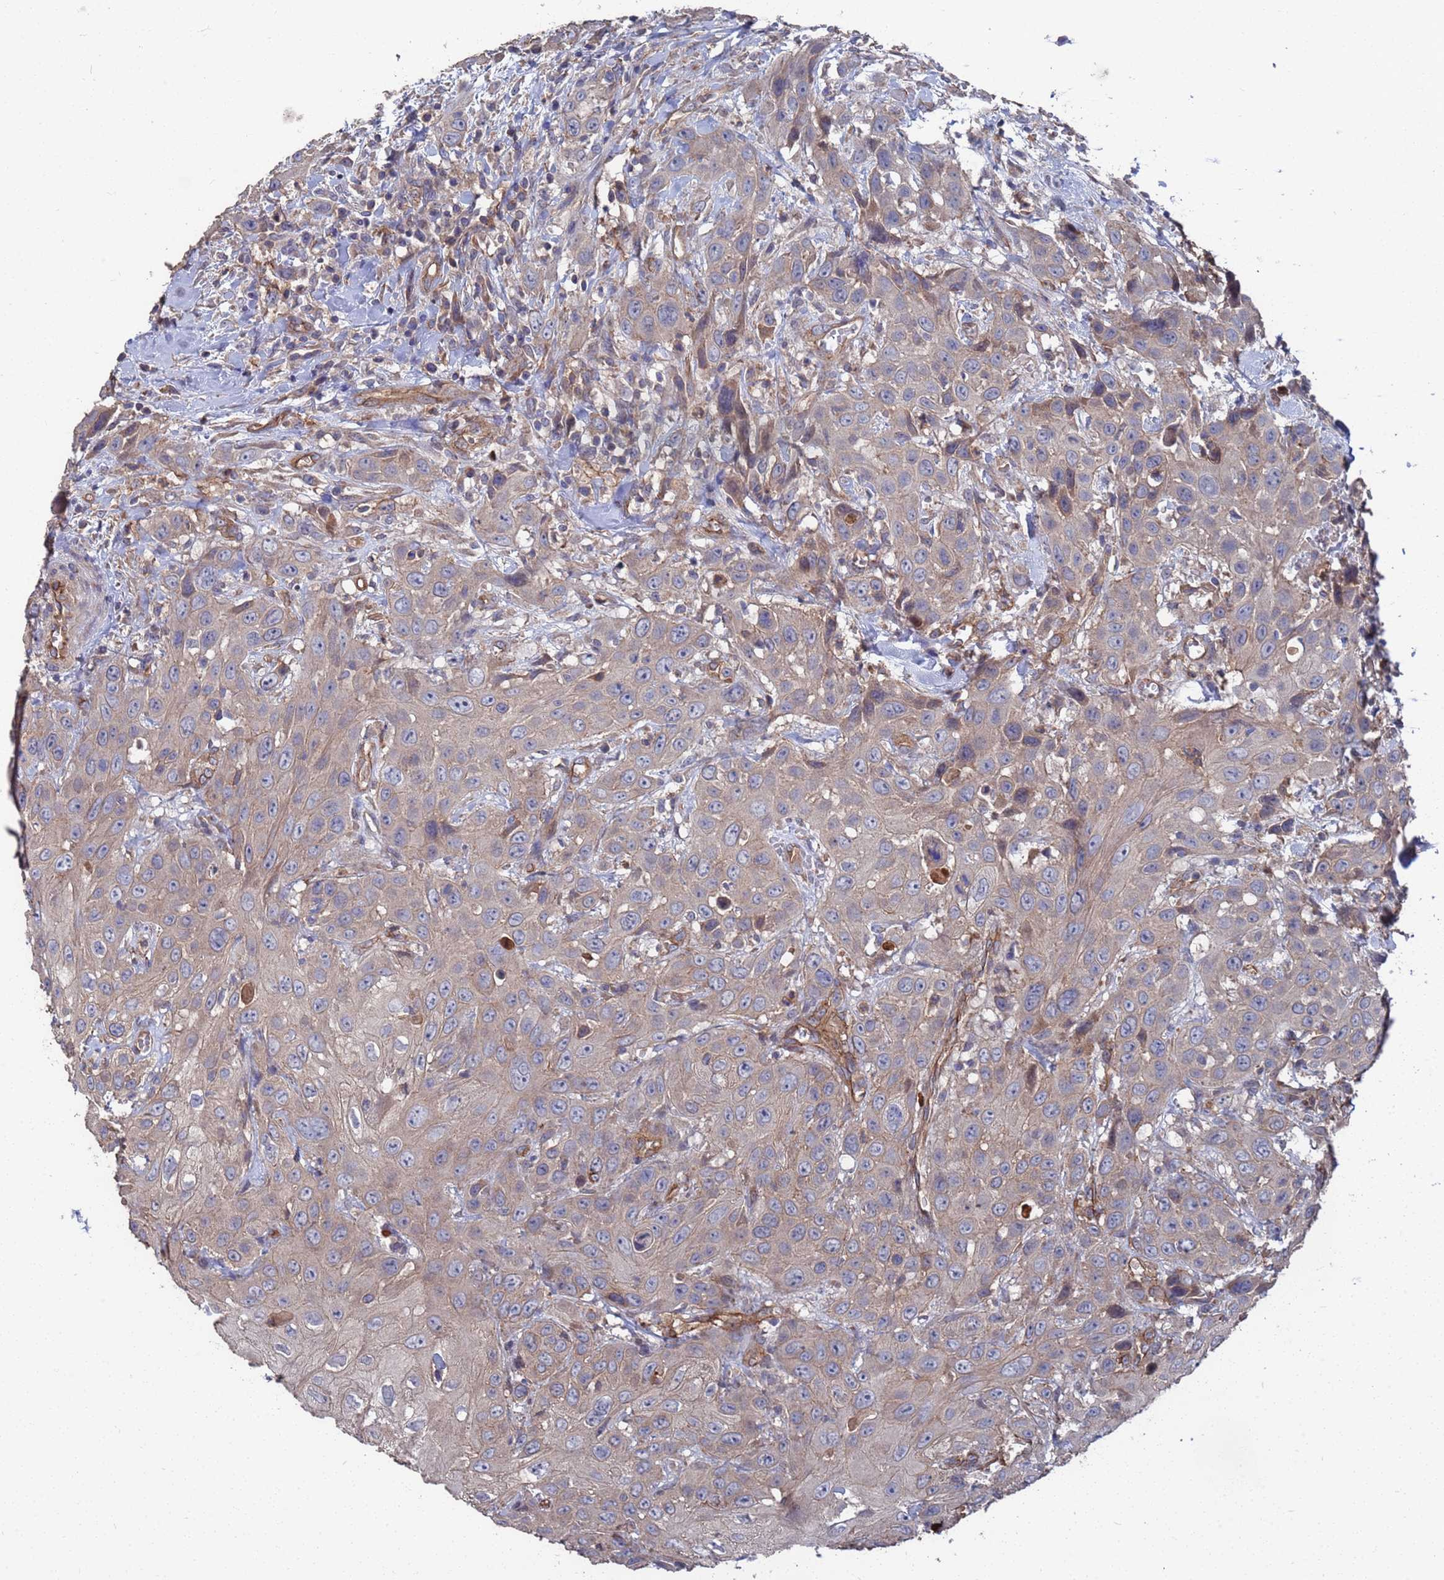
{"staining": {"intensity": "negative", "quantity": "none", "location": "none"}, "tissue": "head and neck cancer", "cell_type": "Tumor cells", "image_type": "cancer", "snomed": [{"axis": "morphology", "description": "Squamous cell carcinoma, NOS"}, {"axis": "topography", "description": "Head-Neck"}], "caption": "There is no significant positivity in tumor cells of head and neck cancer.", "gene": "NDUFAF6", "patient": {"sex": "male", "age": 81}}